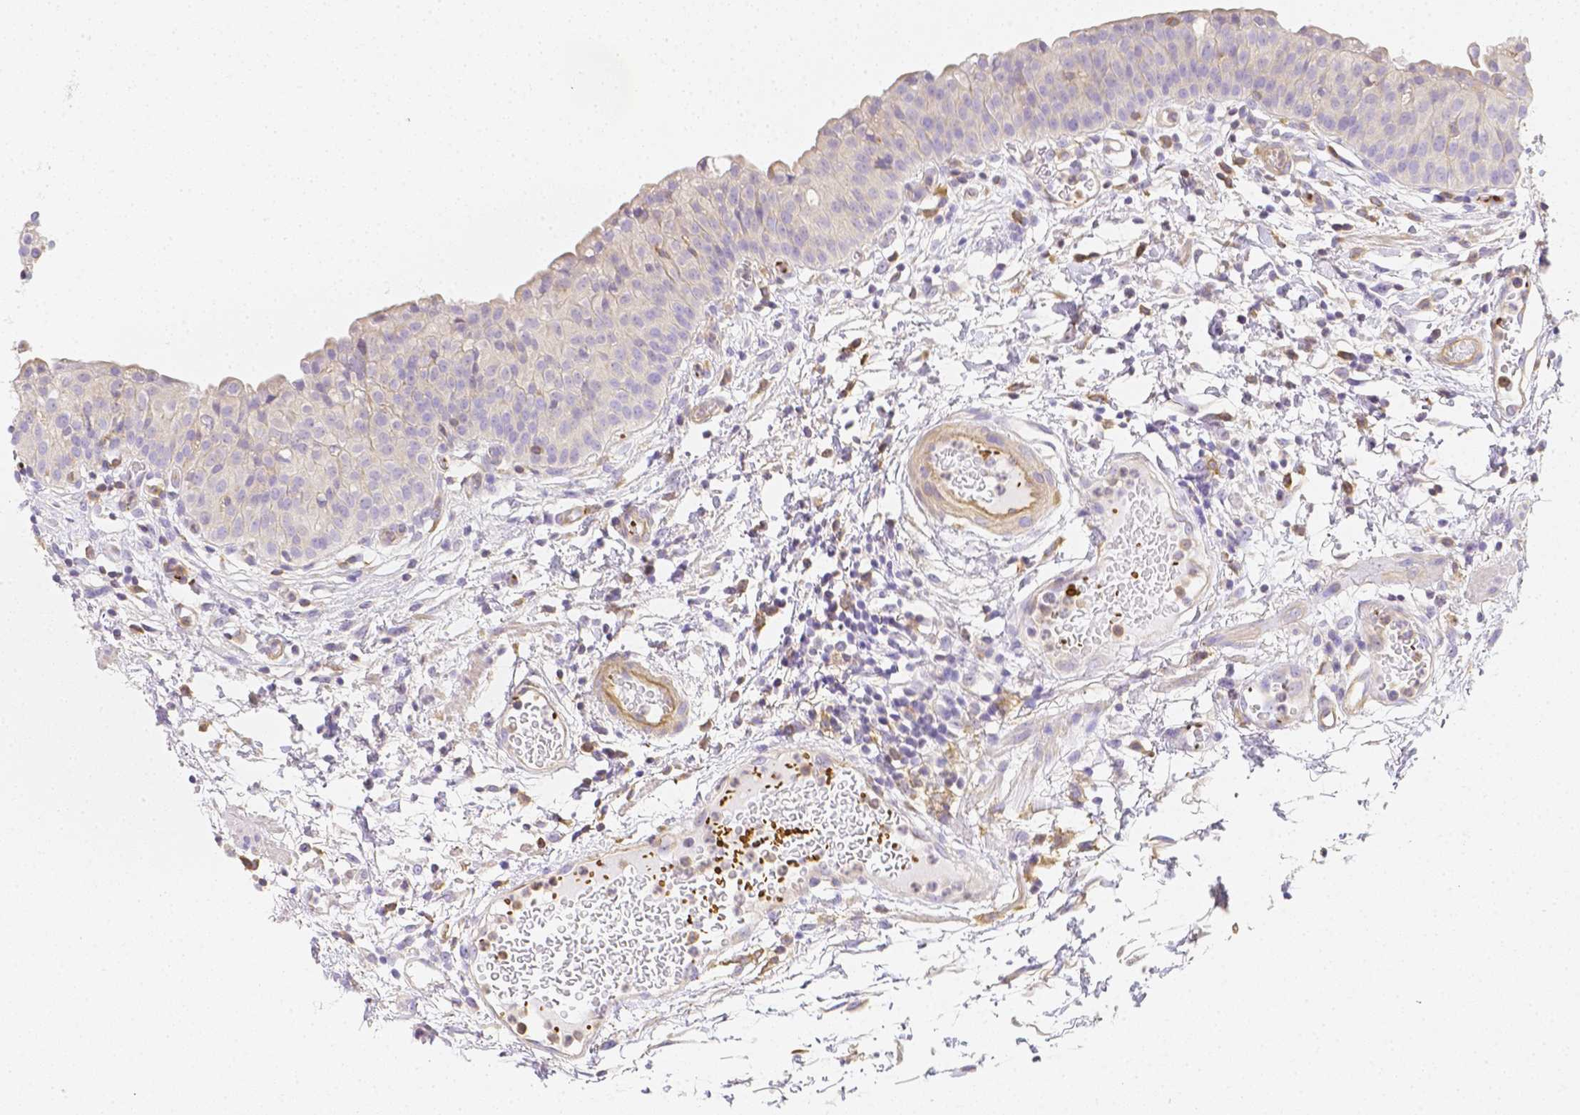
{"staining": {"intensity": "weak", "quantity": "<25%", "location": "cytoplasmic/membranous"}, "tissue": "urinary bladder", "cell_type": "Urothelial cells", "image_type": "normal", "snomed": [{"axis": "morphology", "description": "Normal tissue, NOS"}, {"axis": "morphology", "description": "Inflammation, NOS"}, {"axis": "topography", "description": "Urinary bladder"}], "caption": "This is a photomicrograph of IHC staining of unremarkable urinary bladder, which shows no staining in urothelial cells.", "gene": "ASAH2B", "patient": {"sex": "male", "age": 57}}